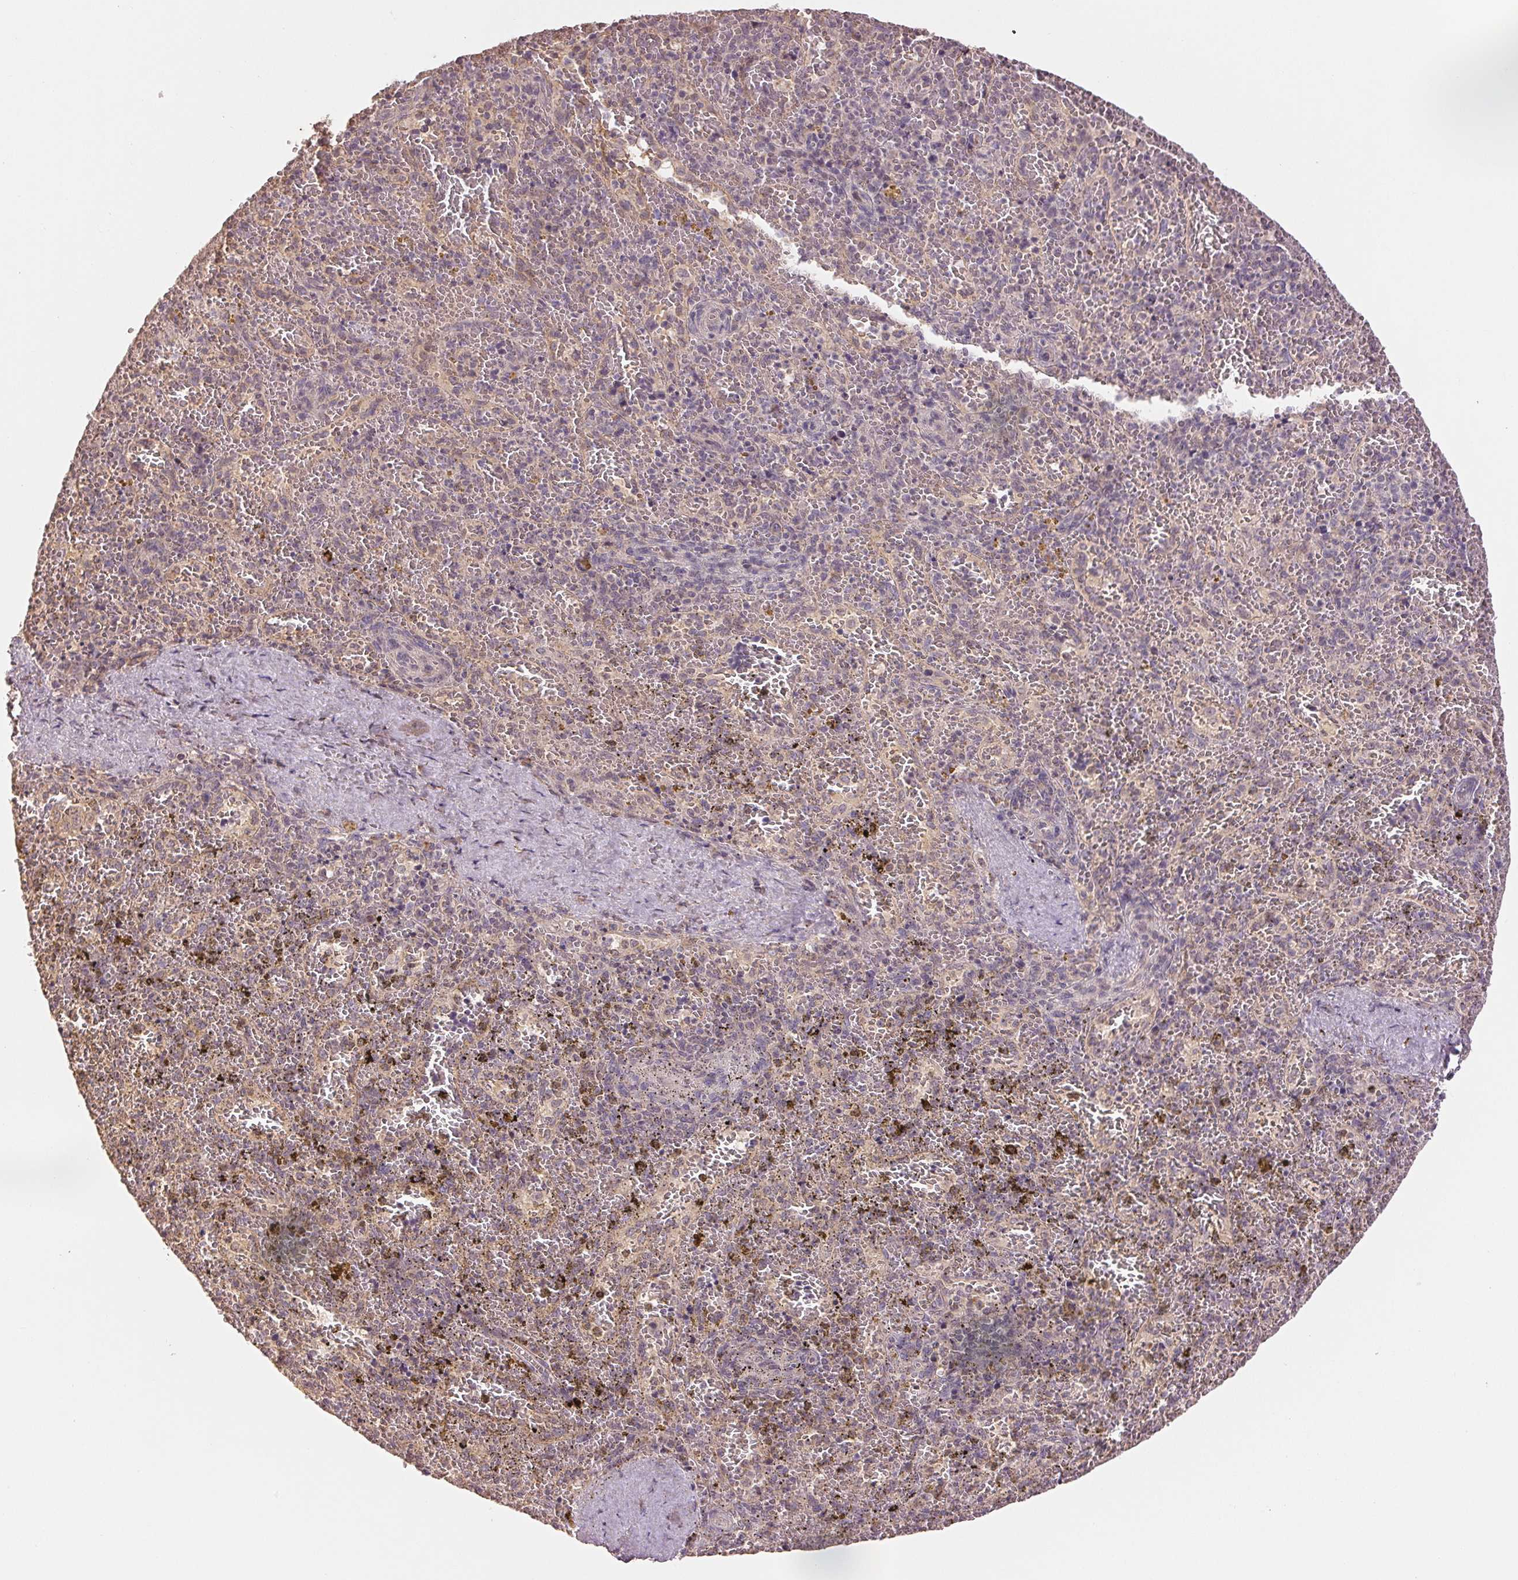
{"staining": {"intensity": "negative", "quantity": "none", "location": "none"}, "tissue": "spleen", "cell_type": "Cells in red pulp", "image_type": "normal", "snomed": [{"axis": "morphology", "description": "Normal tissue, NOS"}, {"axis": "topography", "description": "Spleen"}], "caption": "IHC of normal spleen demonstrates no positivity in cells in red pulp.", "gene": "COX14", "patient": {"sex": "female", "age": 50}}